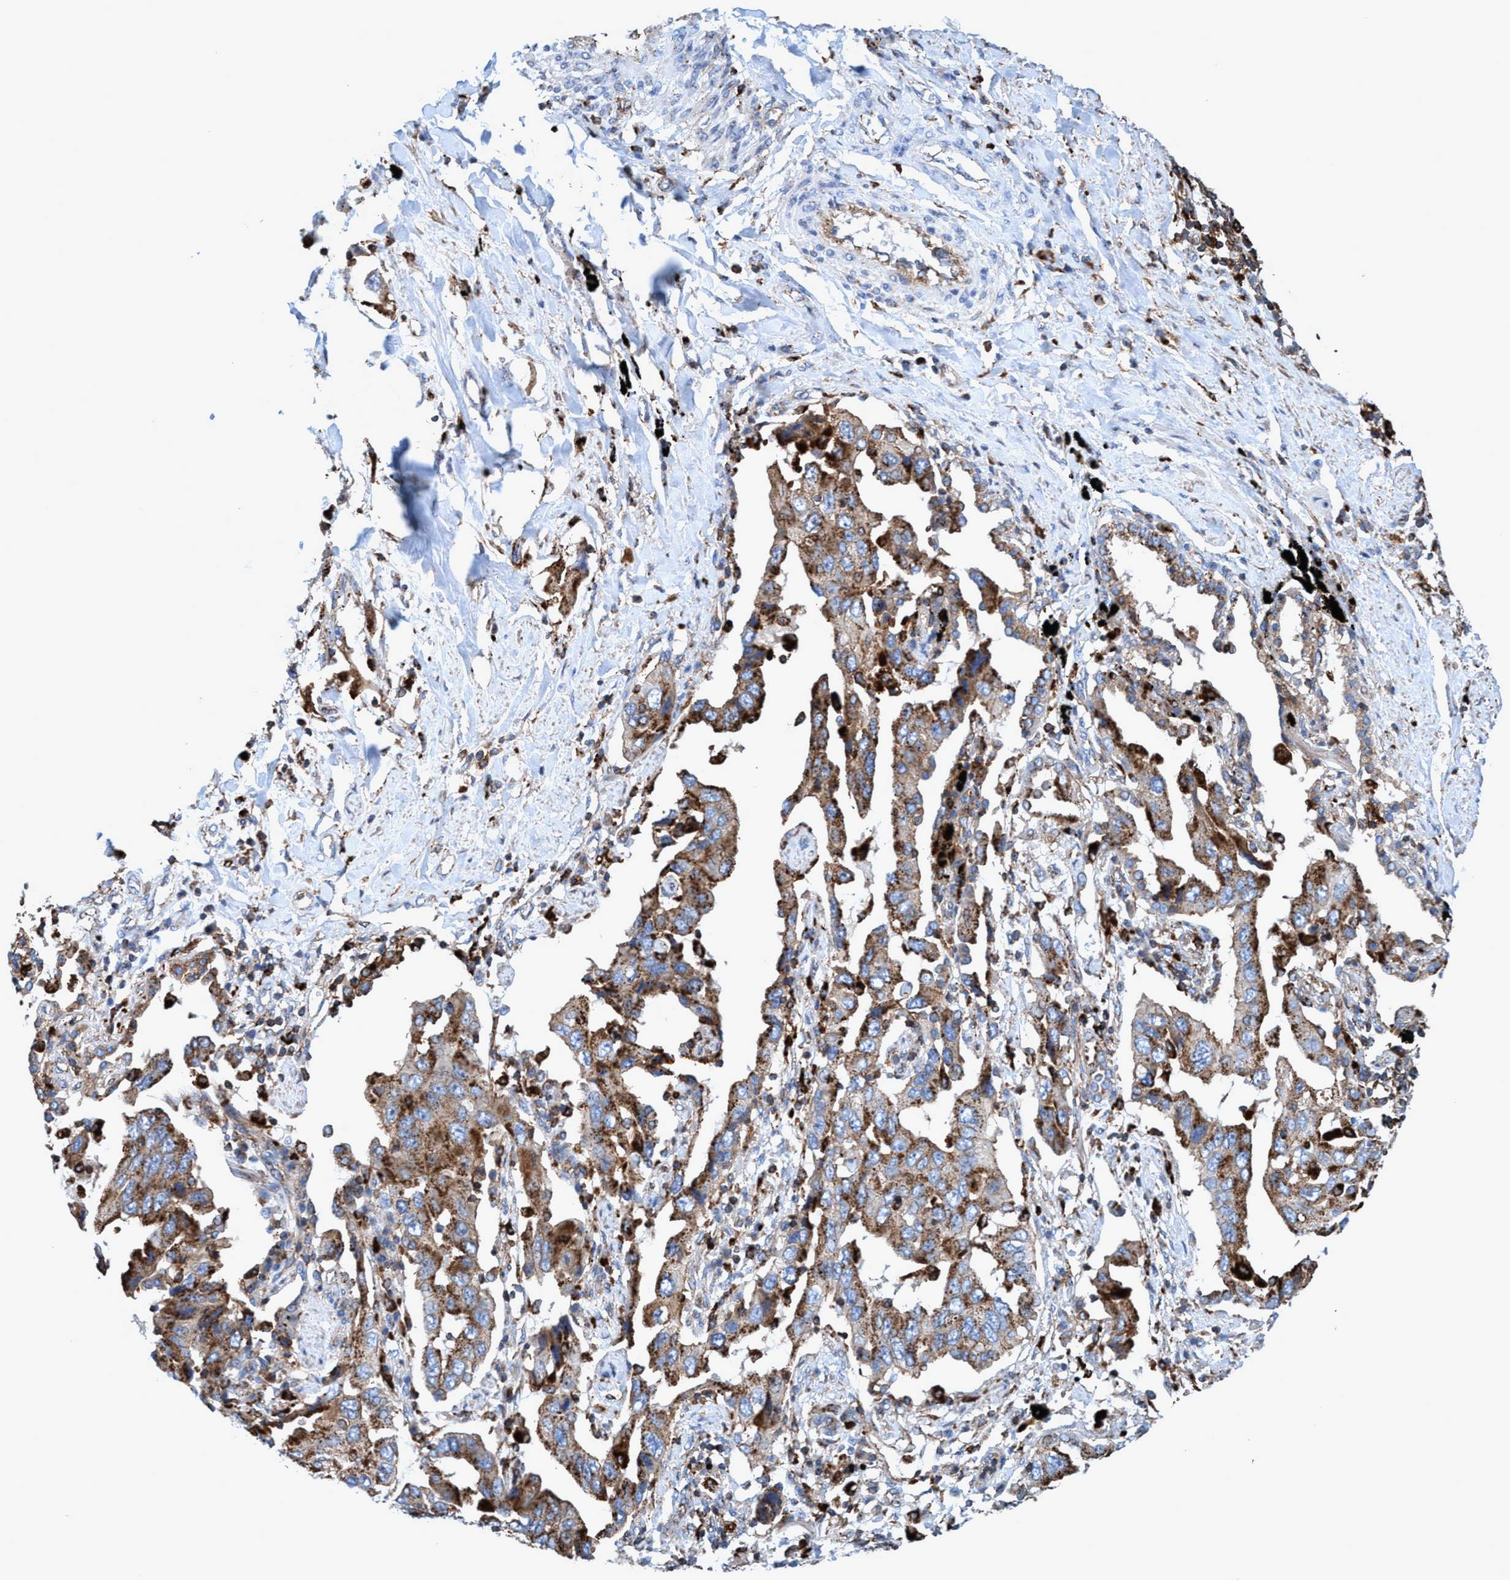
{"staining": {"intensity": "moderate", "quantity": ">75%", "location": "cytoplasmic/membranous"}, "tissue": "lung cancer", "cell_type": "Tumor cells", "image_type": "cancer", "snomed": [{"axis": "morphology", "description": "Adenocarcinoma, NOS"}, {"axis": "topography", "description": "Lung"}], "caption": "Lung cancer (adenocarcinoma) was stained to show a protein in brown. There is medium levels of moderate cytoplasmic/membranous positivity in approximately >75% of tumor cells.", "gene": "TRIM65", "patient": {"sex": "female", "age": 65}}